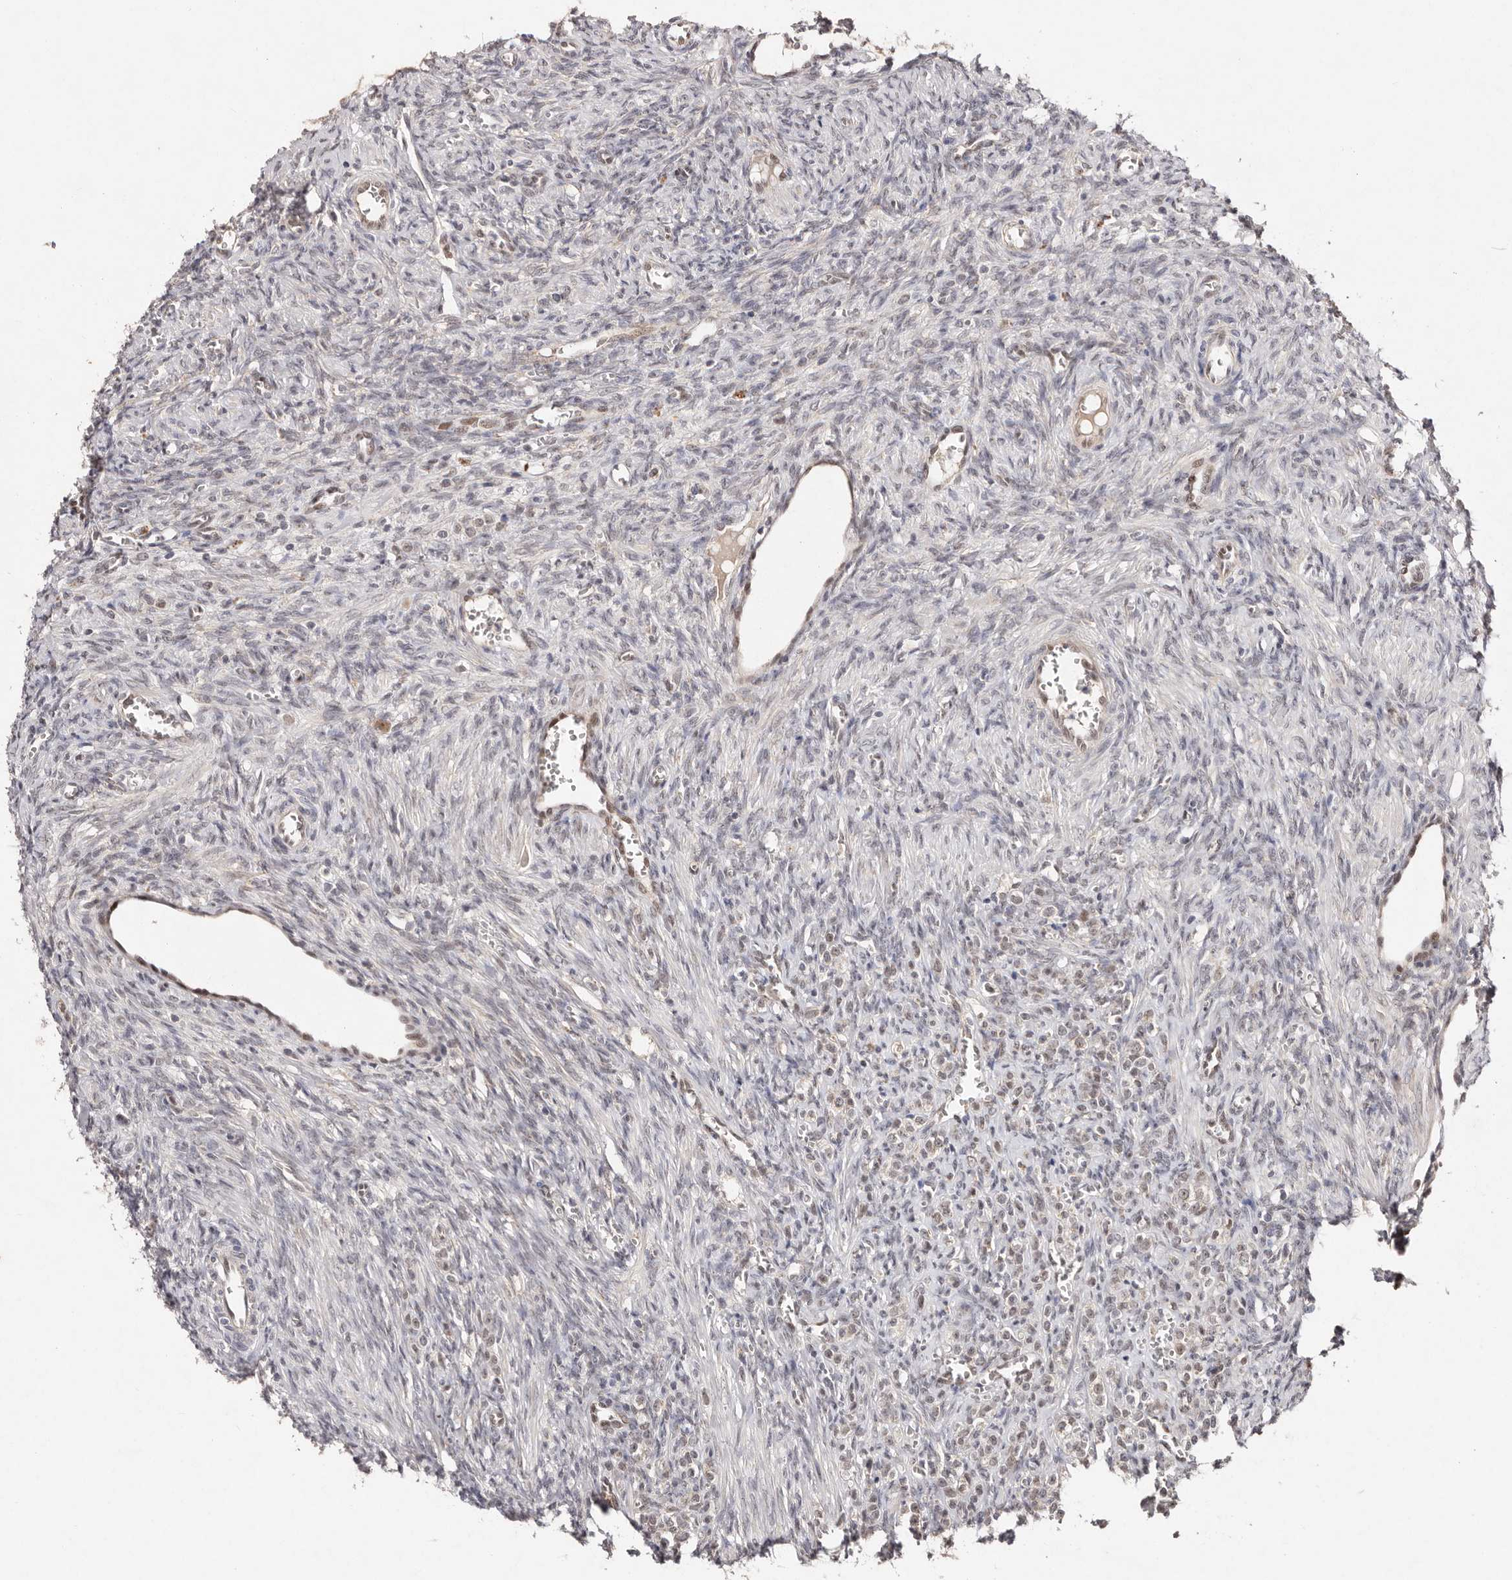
{"staining": {"intensity": "negative", "quantity": "none", "location": "none"}, "tissue": "ovary", "cell_type": "Ovarian stroma cells", "image_type": "normal", "snomed": [{"axis": "morphology", "description": "Normal tissue, NOS"}, {"axis": "topography", "description": "Ovary"}], "caption": "This is an immunohistochemistry photomicrograph of benign human ovary. There is no expression in ovarian stroma cells.", "gene": "KLF7", "patient": {"sex": "female", "age": 41}}